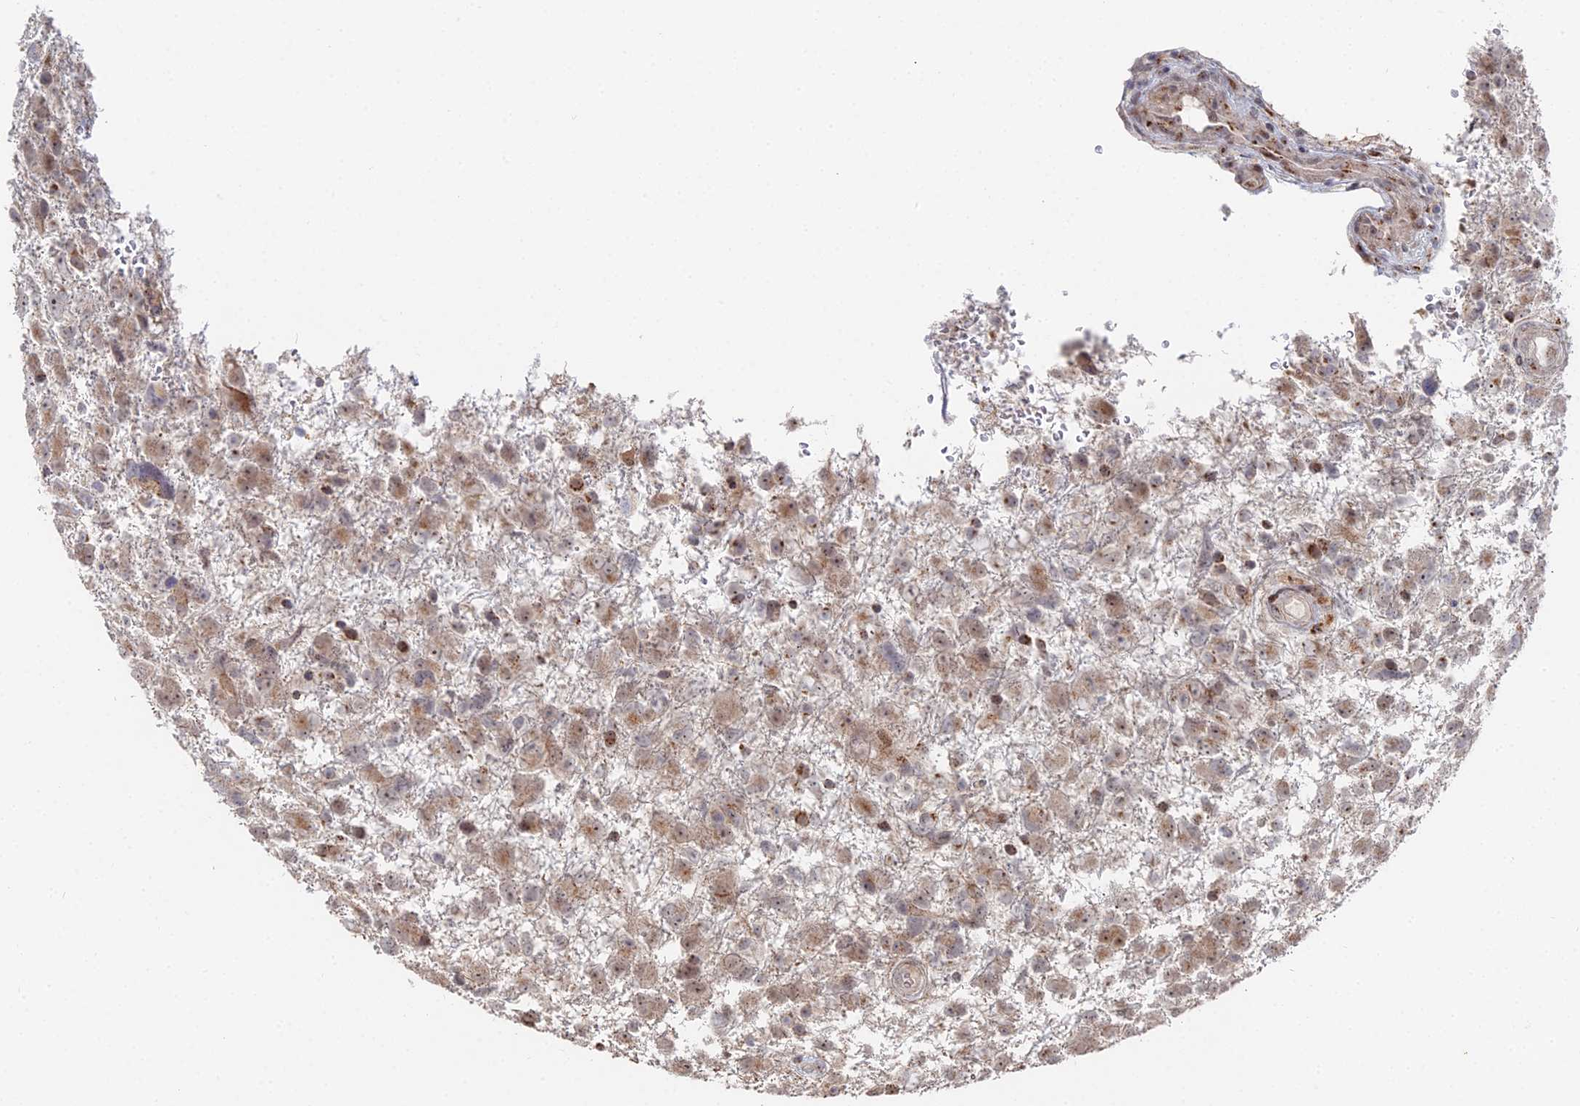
{"staining": {"intensity": "weak", "quantity": ">75%", "location": "cytoplasmic/membranous"}, "tissue": "glioma", "cell_type": "Tumor cells", "image_type": "cancer", "snomed": [{"axis": "morphology", "description": "Glioma, malignant, High grade"}, {"axis": "topography", "description": "Brain"}], "caption": "A high-resolution photomicrograph shows IHC staining of malignant glioma (high-grade), which demonstrates weak cytoplasmic/membranous expression in about >75% of tumor cells.", "gene": "SGMS1", "patient": {"sex": "male", "age": 61}}